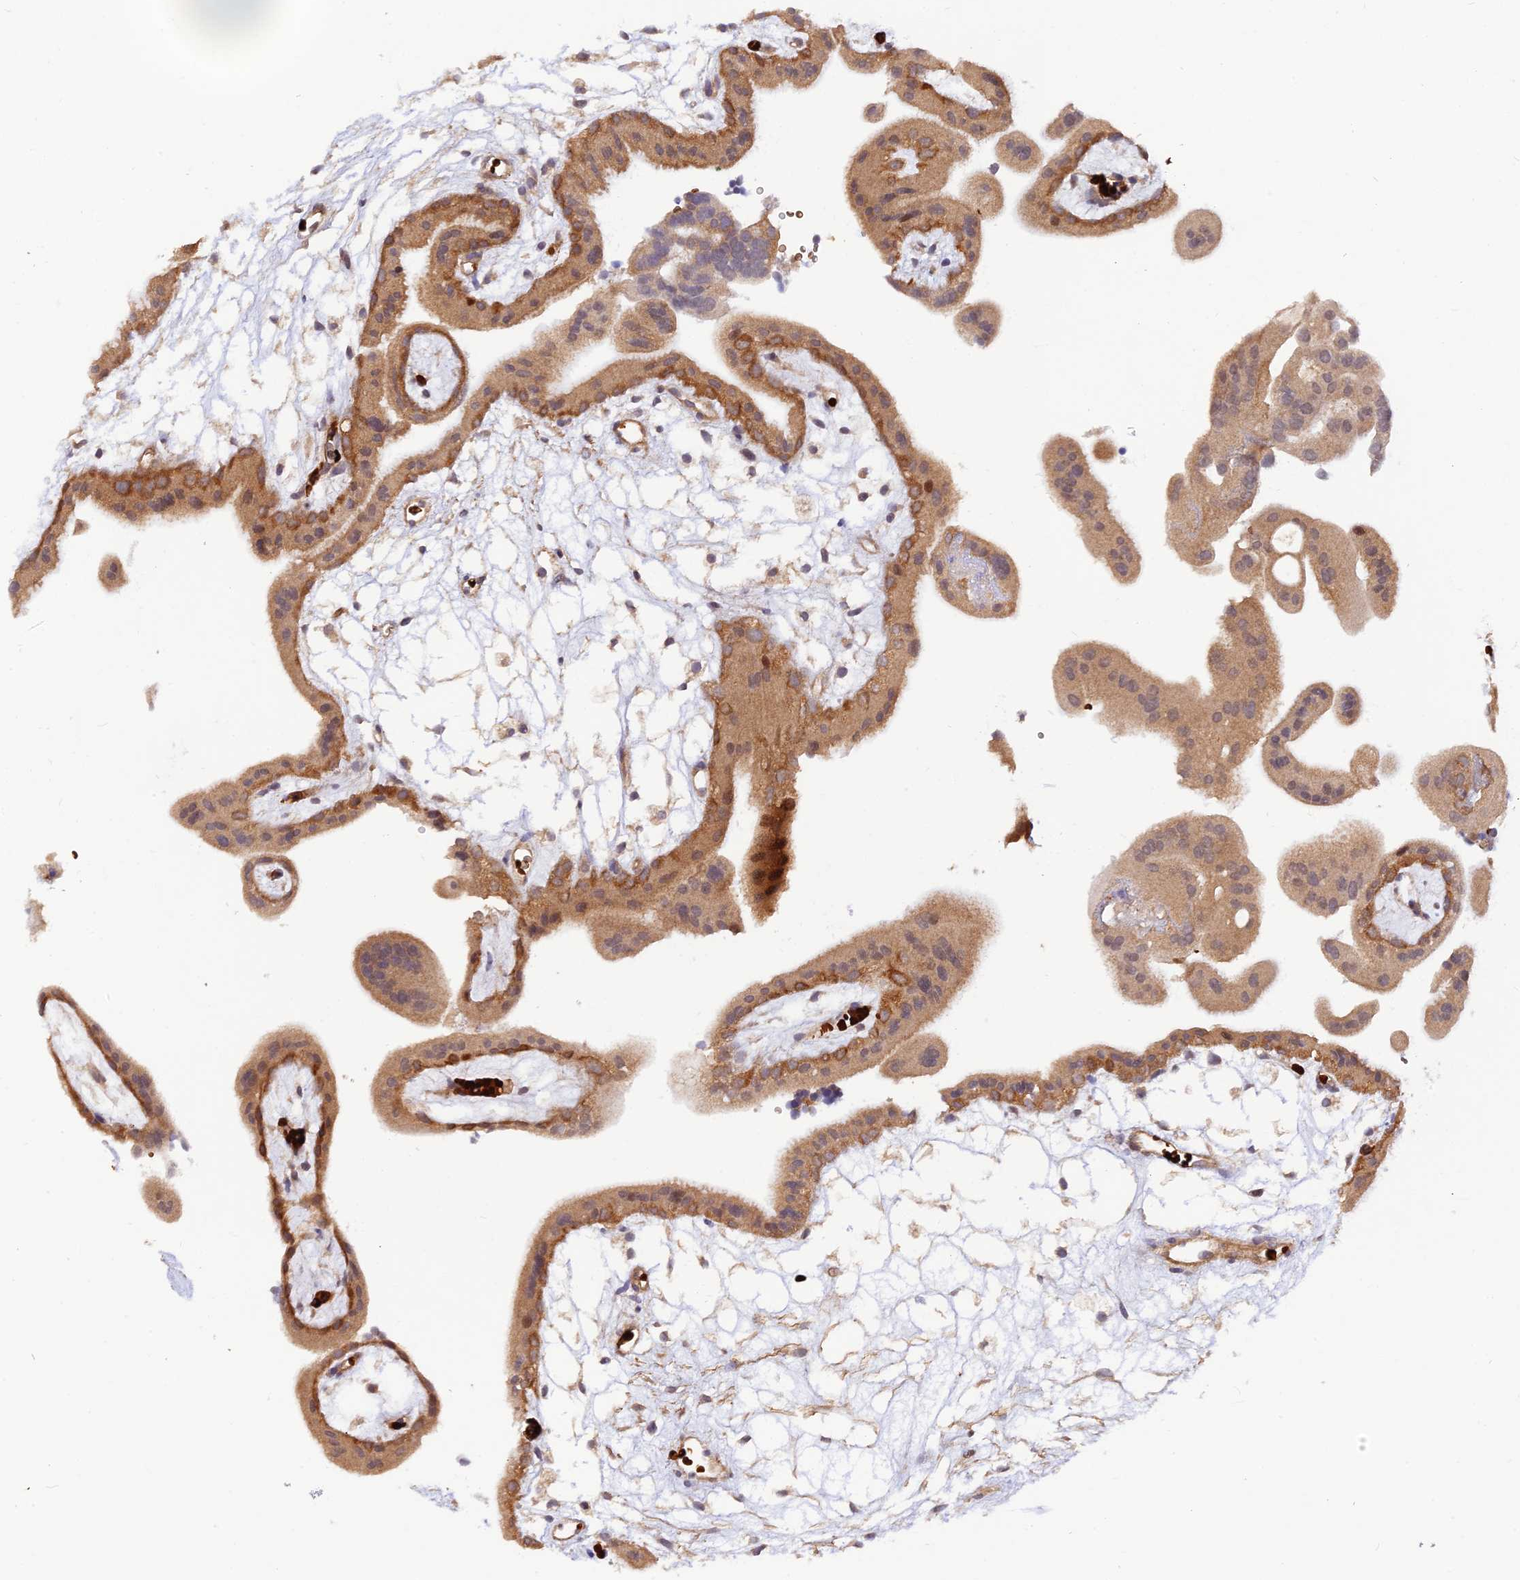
{"staining": {"intensity": "moderate", "quantity": ">75%", "location": "cytoplasmic/membranous"}, "tissue": "placenta", "cell_type": "Decidual cells", "image_type": "normal", "snomed": [{"axis": "morphology", "description": "Normal tissue, NOS"}, {"axis": "topography", "description": "Placenta"}], "caption": "This micrograph reveals IHC staining of benign placenta, with medium moderate cytoplasmic/membranous expression in about >75% of decidual cells.", "gene": "WDFY4", "patient": {"sex": "female", "age": 18}}